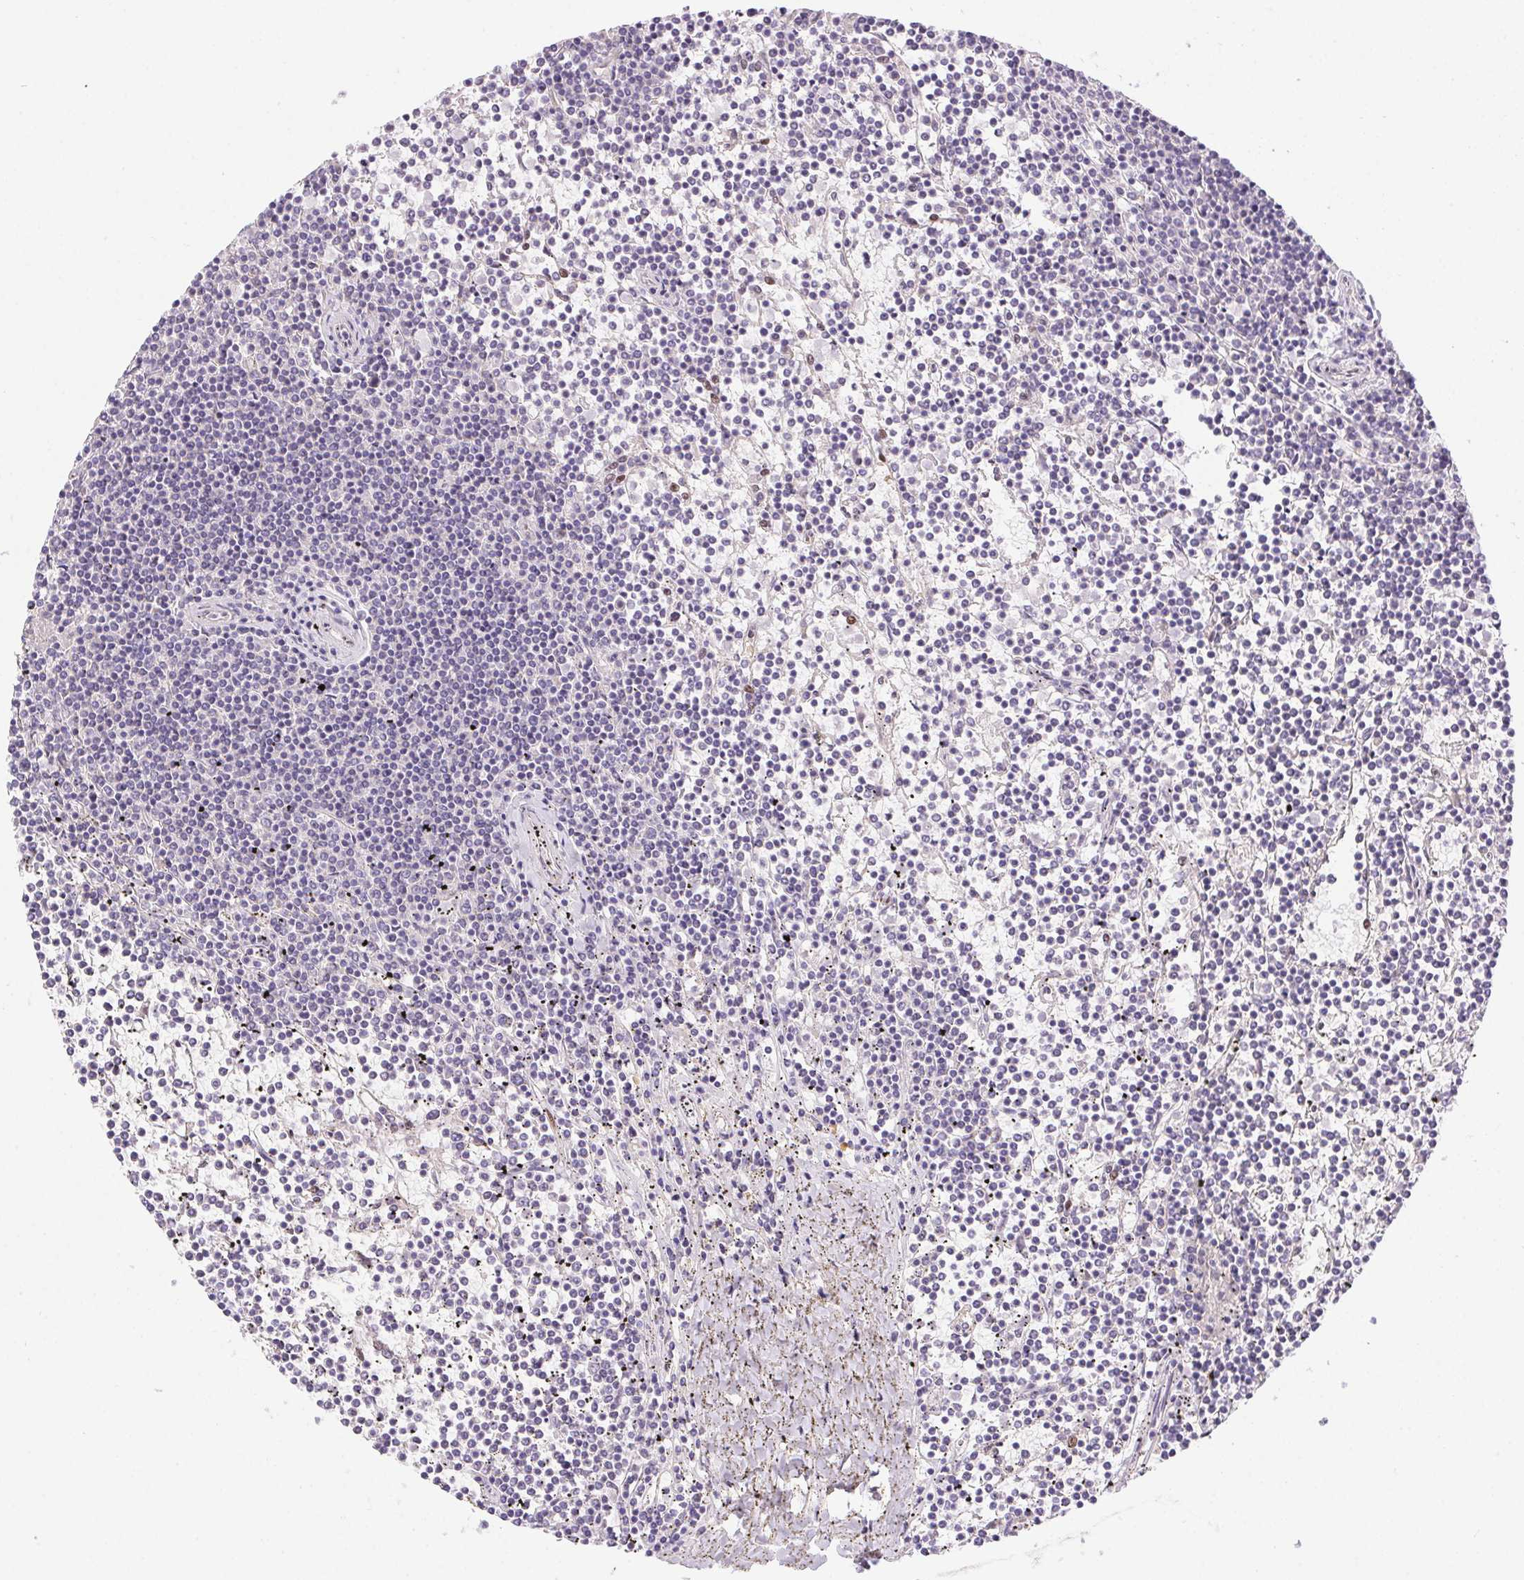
{"staining": {"intensity": "negative", "quantity": "none", "location": "none"}, "tissue": "lymphoma", "cell_type": "Tumor cells", "image_type": "cancer", "snomed": [{"axis": "morphology", "description": "Malignant lymphoma, non-Hodgkin's type, Low grade"}, {"axis": "topography", "description": "Spleen"}], "caption": "Immunohistochemistry (IHC) histopathology image of human malignant lymphoma, non-Hodgkin's type (low-grade) stained for a protein (brown), which shows no staining in tumor cells.", "gene": "SP9", "patient": {"sex": "female", "age": 19}}